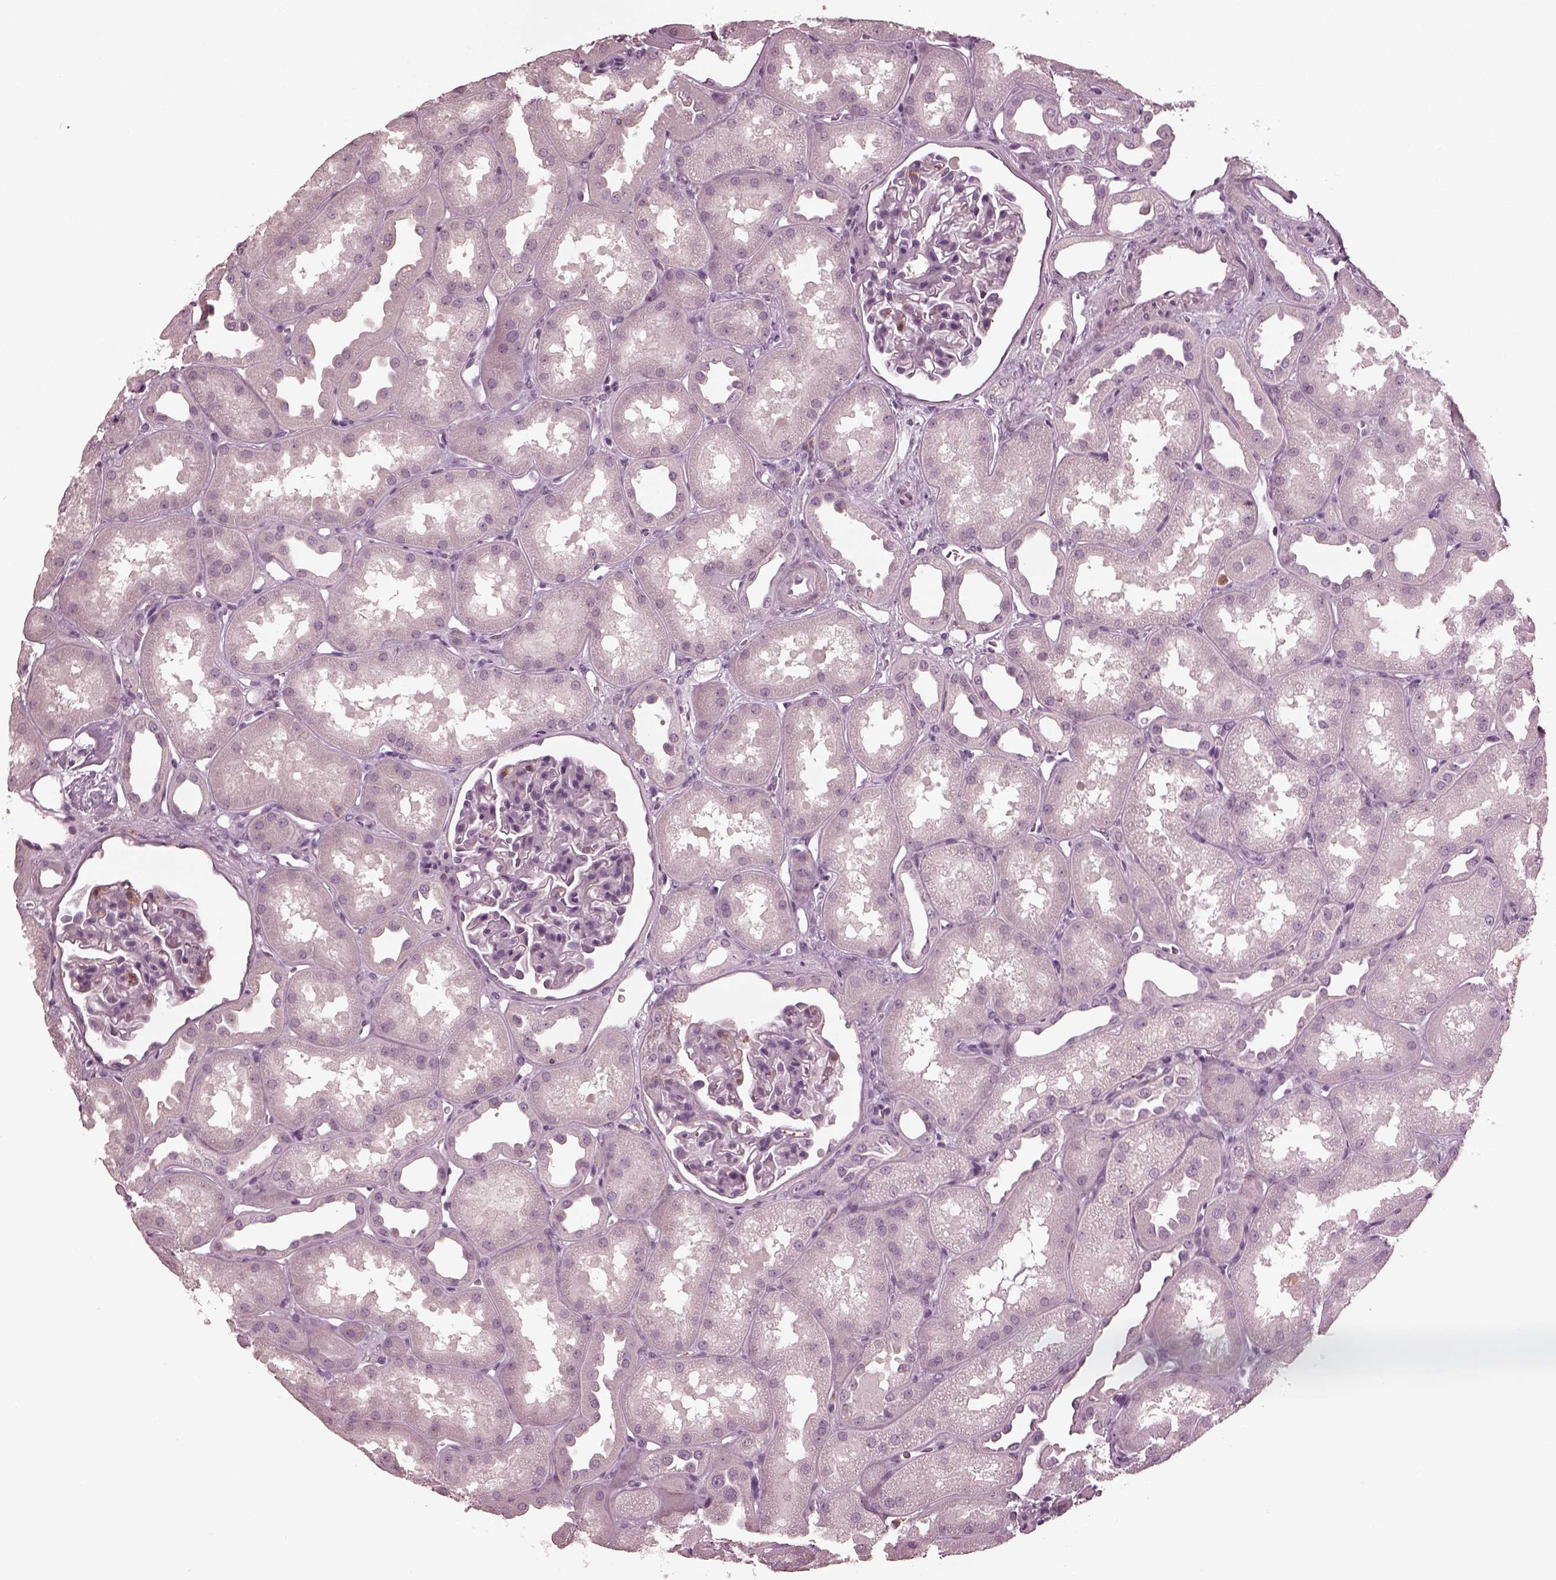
{"staining": {"intensity": "negative", "quantity": "none", "location": "none"}, "tissue": "kidney", "cell_type": "Cells in glomeruli", "image_type": "normal", "snomed": [{"axis": "morphology", "description": "Normal tissue, NOS"}, {"axis": "topography", "description": "Kidney"}], "caption": "High power microscopy histopathology image of an IHC histopathology image of normal kidney, revealing no significant positivity in cells in glomeruli.", "gene": "PSTPIP2", "patient": {"sex": "male", "age": 61}}